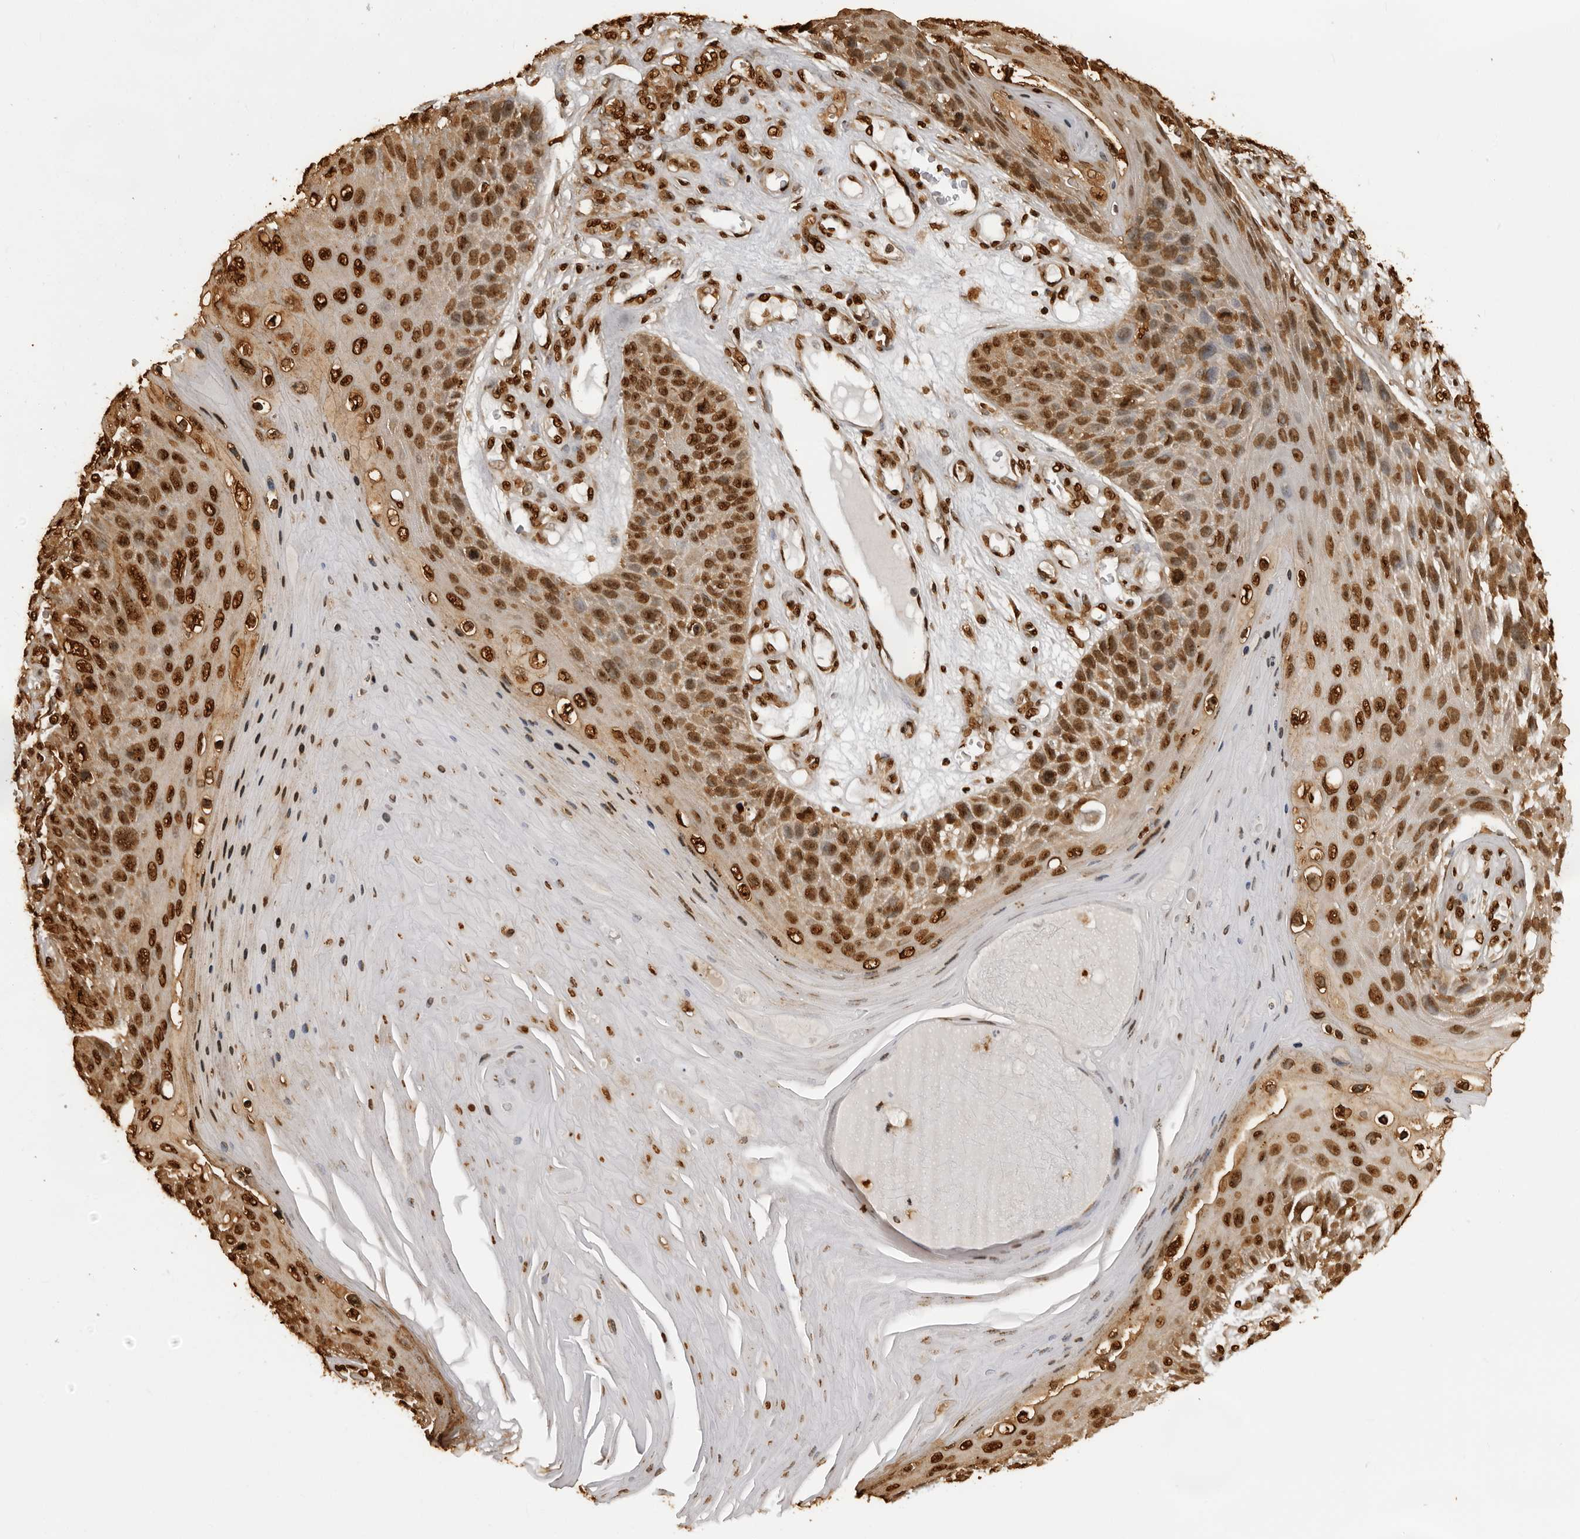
{"staining": {"intensity": "strong", "quantity": ">75%", "location": "cytoplasmic/membranous,nuclear"}, "tissue": "skin cancer", "cell_type": "Tumor cells", "image_type": "cancer", "snomed": [{"axis": "morphology", "description": "Squamous cell carcinoma, NOS"}, {"axis": "topography", "description": "Skin"}], "caption": "The immunohistochemical stain shows strong cytoplasmic/membranous and nuclear positivity in tumor cells of skin cancer (squamous cell carcinoma) tissue.", "gene": "ZFP91", "patient": {"sex": "female", "age": 88}}